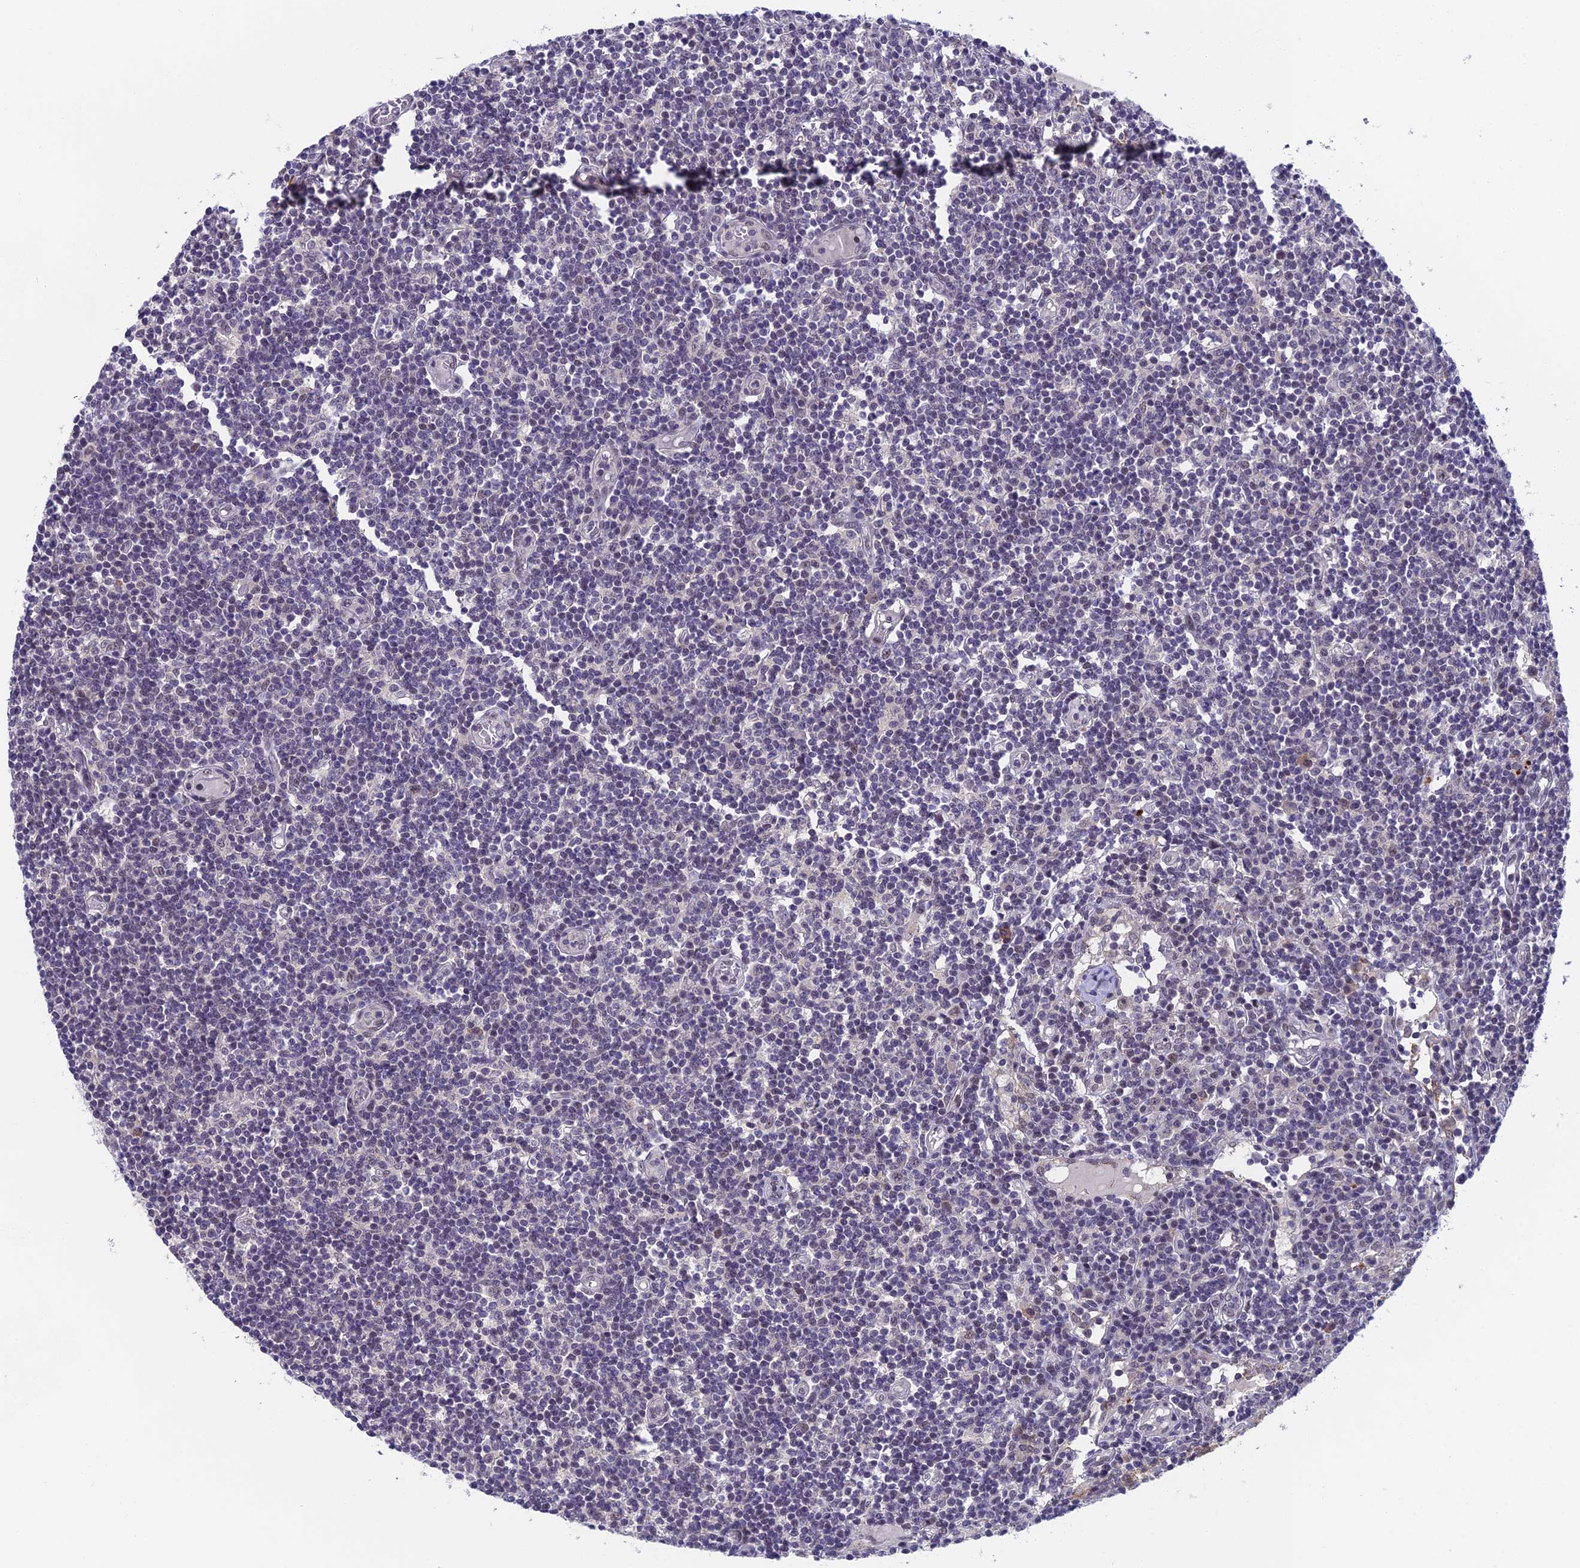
{"staining": {"intensity": "moderate", "quantity": "<25%", "location": "nuclear"}, "tissue": "lymph node", "cell_type": "Germinal center cells", "image_type": "normal", "snomed": [{"axis": "morphology", "description": "Normal tissue, NOS"}, {"axis": "topography", "description": "Lymph node"}], "caption": "Immunohistochemical staining of normal lymph node exhibits moderate nuclear protein expression in about <25% of germinal center cells.", "gene": "NSMCE1", "patient": {"sex": "female", "age": 55}}